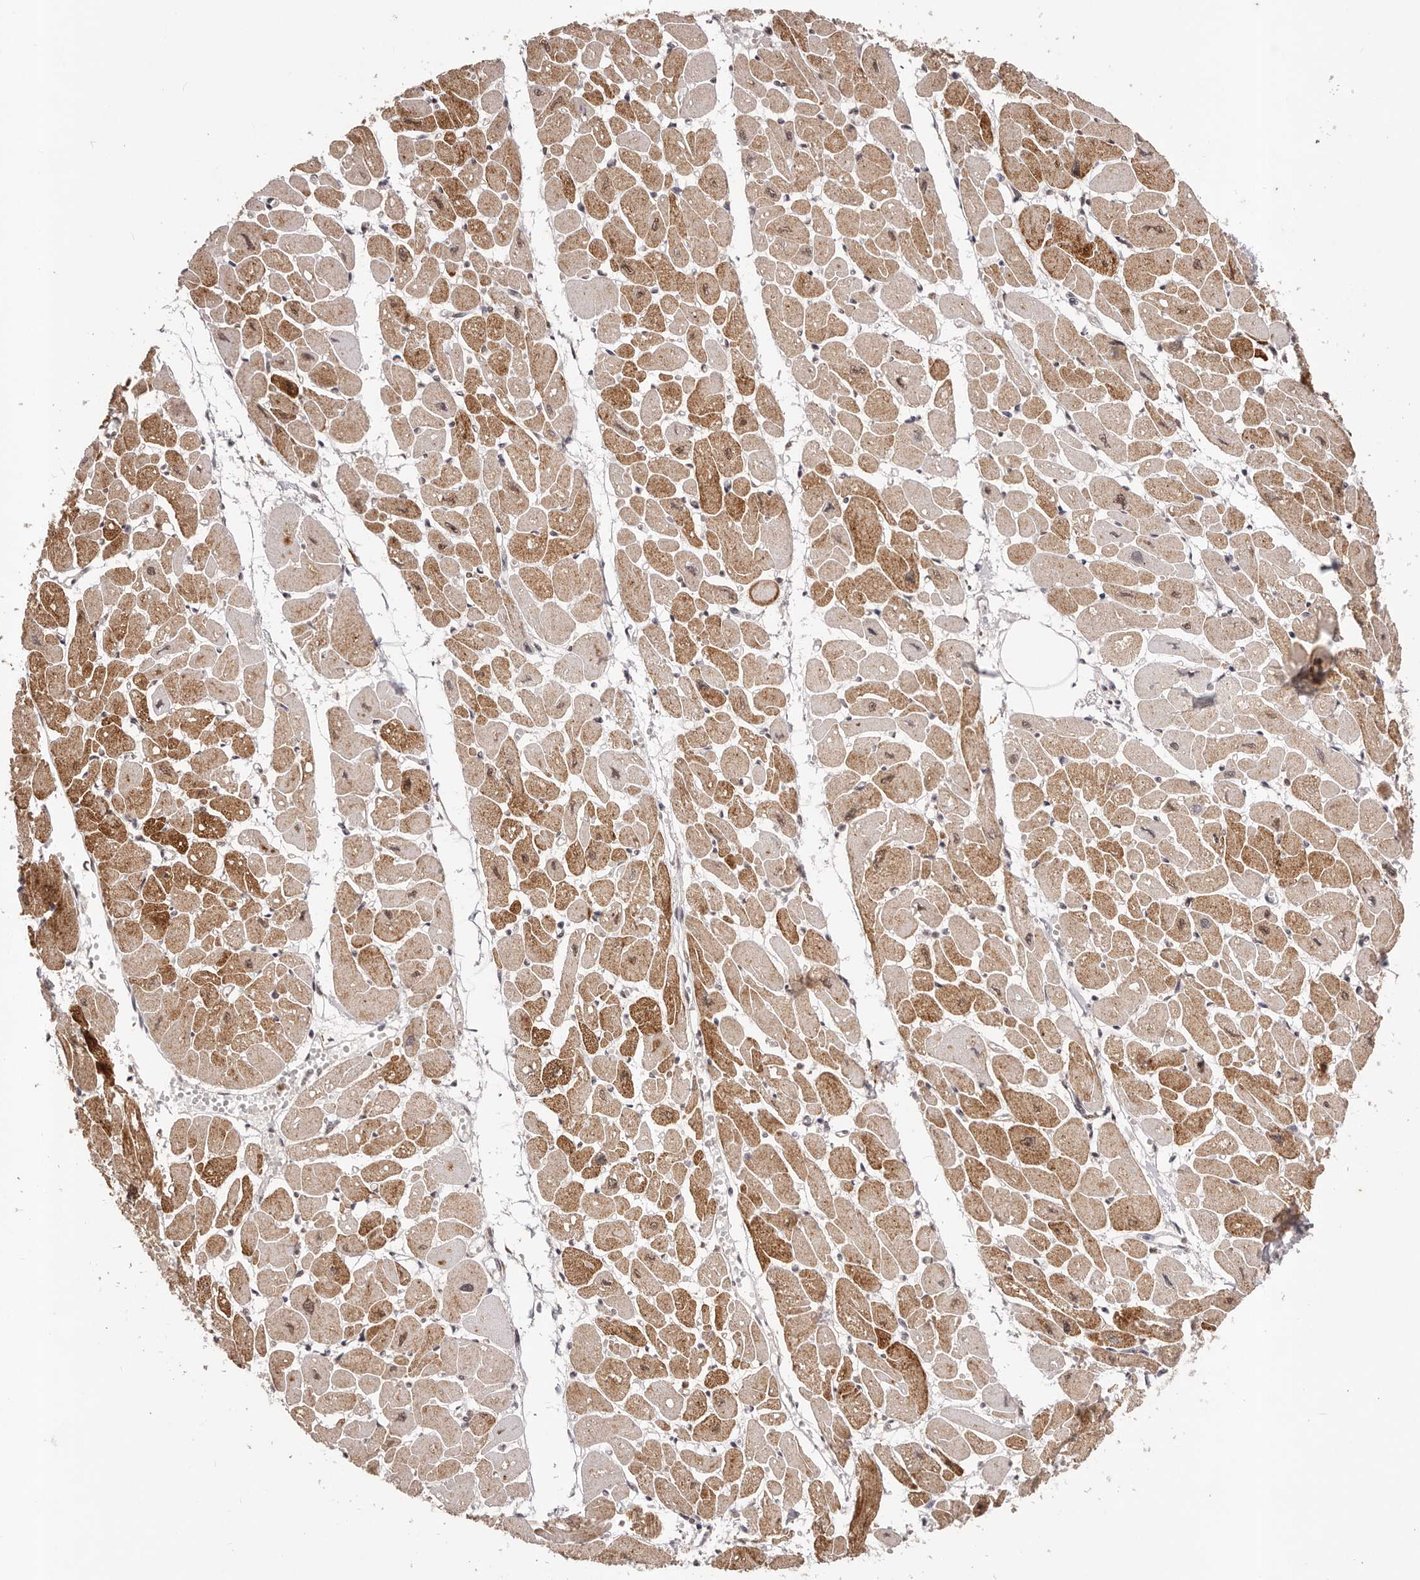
{"staining": {"intensity": "strong", "quantity": "25%-75%", "location": "cytoplasmic/membranous,nuclear"}, "tissue": "heart muscle", "cell_type": "Cardiomyocytes", "image_type": "normal", "snomed": [{"axis": "morphology", "description": "Normal tissue, NOS"}, {"axis": "topography", "description": "Heart"}], "caption": "Immunohistochemistry (DAB) staining of unremarkable human heart muscle shows strong cytoplasmic/membranous,nuclear protein staining in approximately 25%-75% of cardiomyocytes.", "gene": "RPS6KA5", "patient": {"sex": "female", "age": 54}}